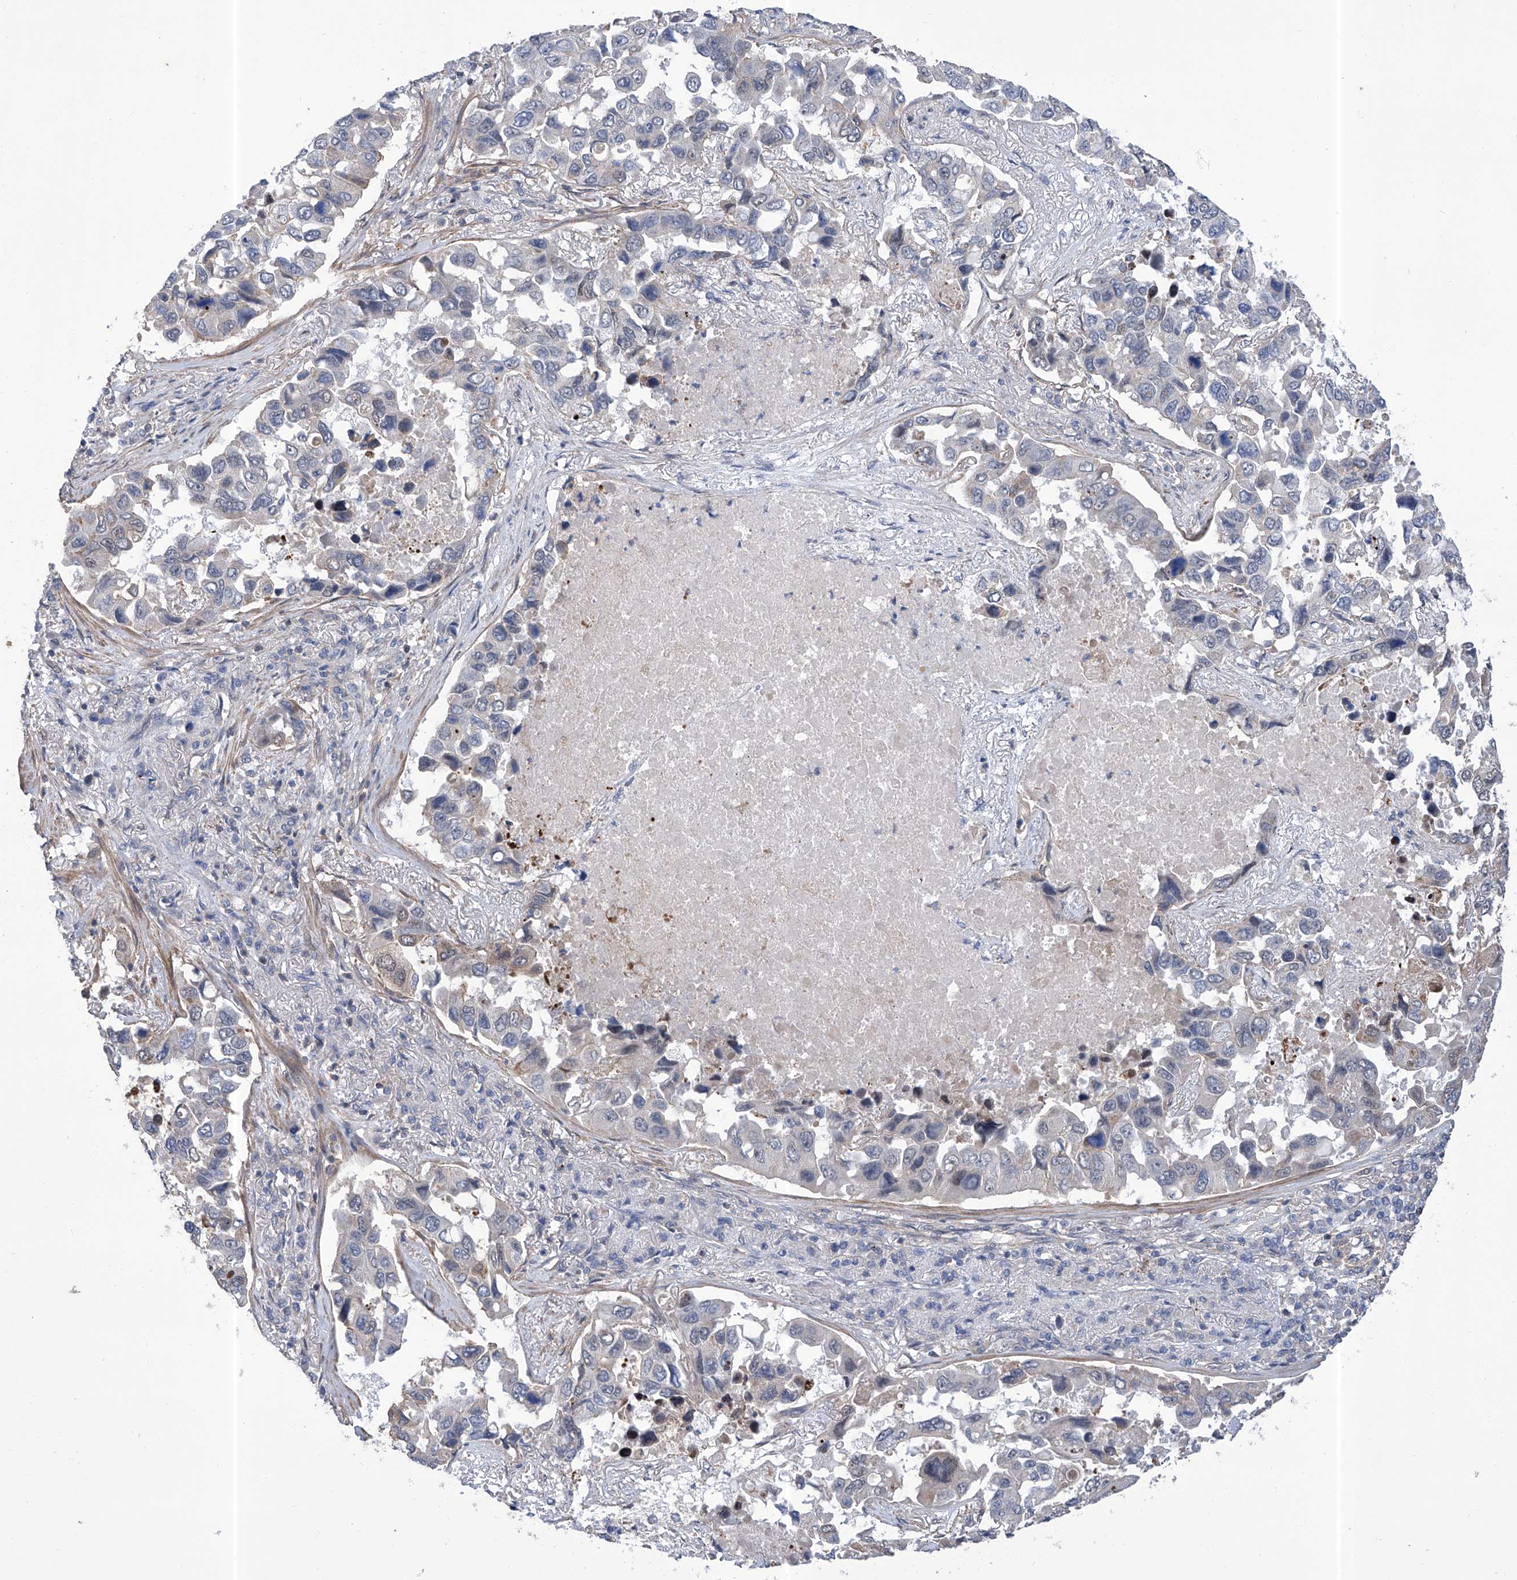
{"staining": {"intensity": "negative", "quantity": "none", "location": "none"}, "tissue": "lung cancer", "cell_type": "Tumor cells", "image_type": "cancer", "snomed": [{"axis": "morphology", "description": "Adenocarcinoma, NOS"}, {"axis": "topography", "description": "Lung"}], "caption": "Tumor cells show no significant protein positivity in lung adenocarcinoma.", "gene": "KIFC2", "patient": {"sex": "male", "age": 64}}